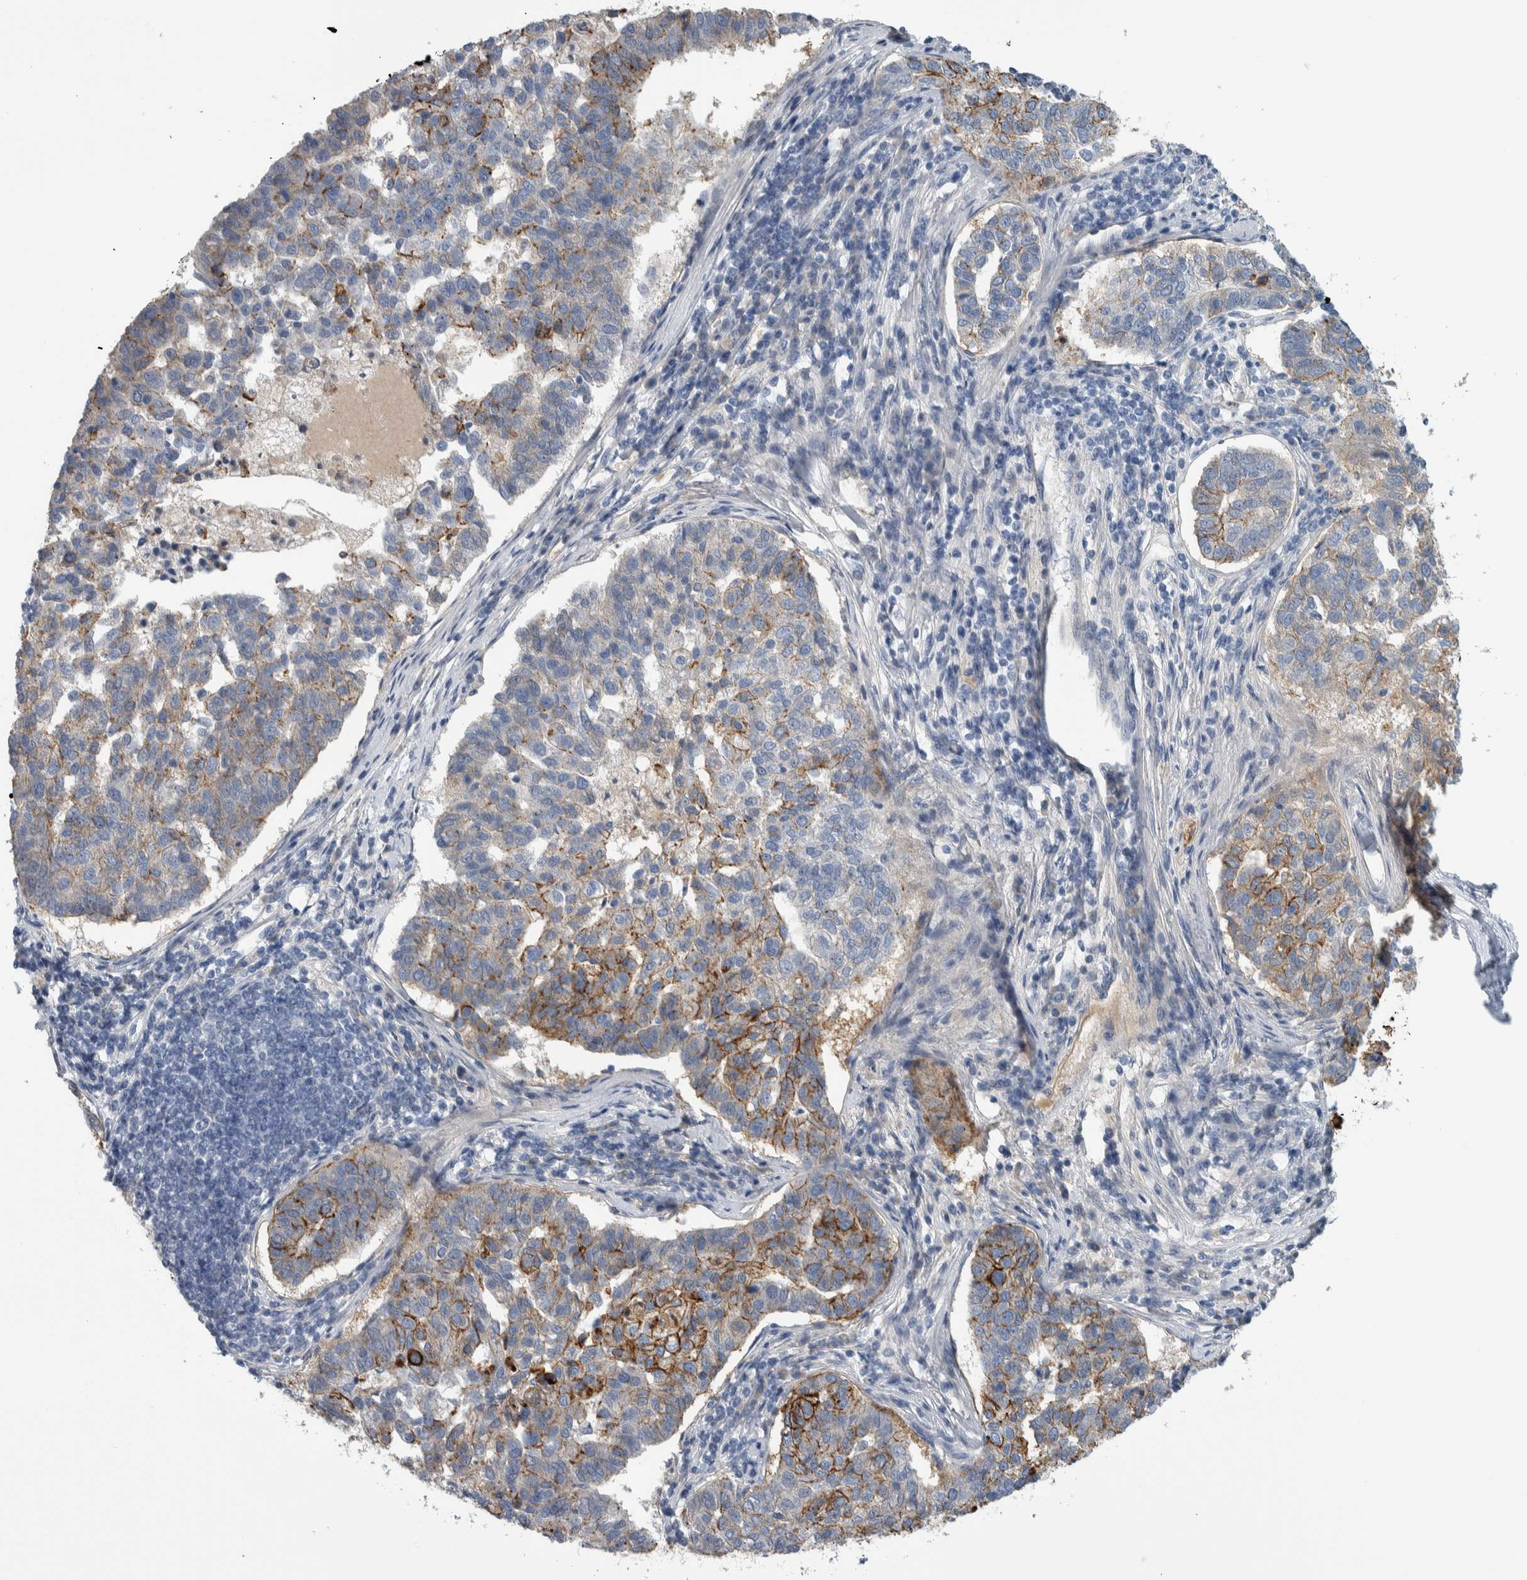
{"staining": {"intensity": "strong", "quantity": "25%-75%", "location": "cytoplasmic/membranous"}, "tissue": "pancreatic cancer", "cell_type": "Tumor cells", "image_type": "cancer", "snomed": [{"axis": "morphology", "description": "Adenocarcinoma, NOS"}, {"axis": "topography", "description": "Pancreas"}], "caption": "Immunohistochemical staining of adenocarcinoma (pancreatic) demonstrates strong cytoplasmic/membranous protein positivity in approximately 25%-75% of tumor cells. The protein is shown in brown color, while the nuclei are stained blue.", "gene": "CDH17", "patient": {"sex": "female", "age": 61}}